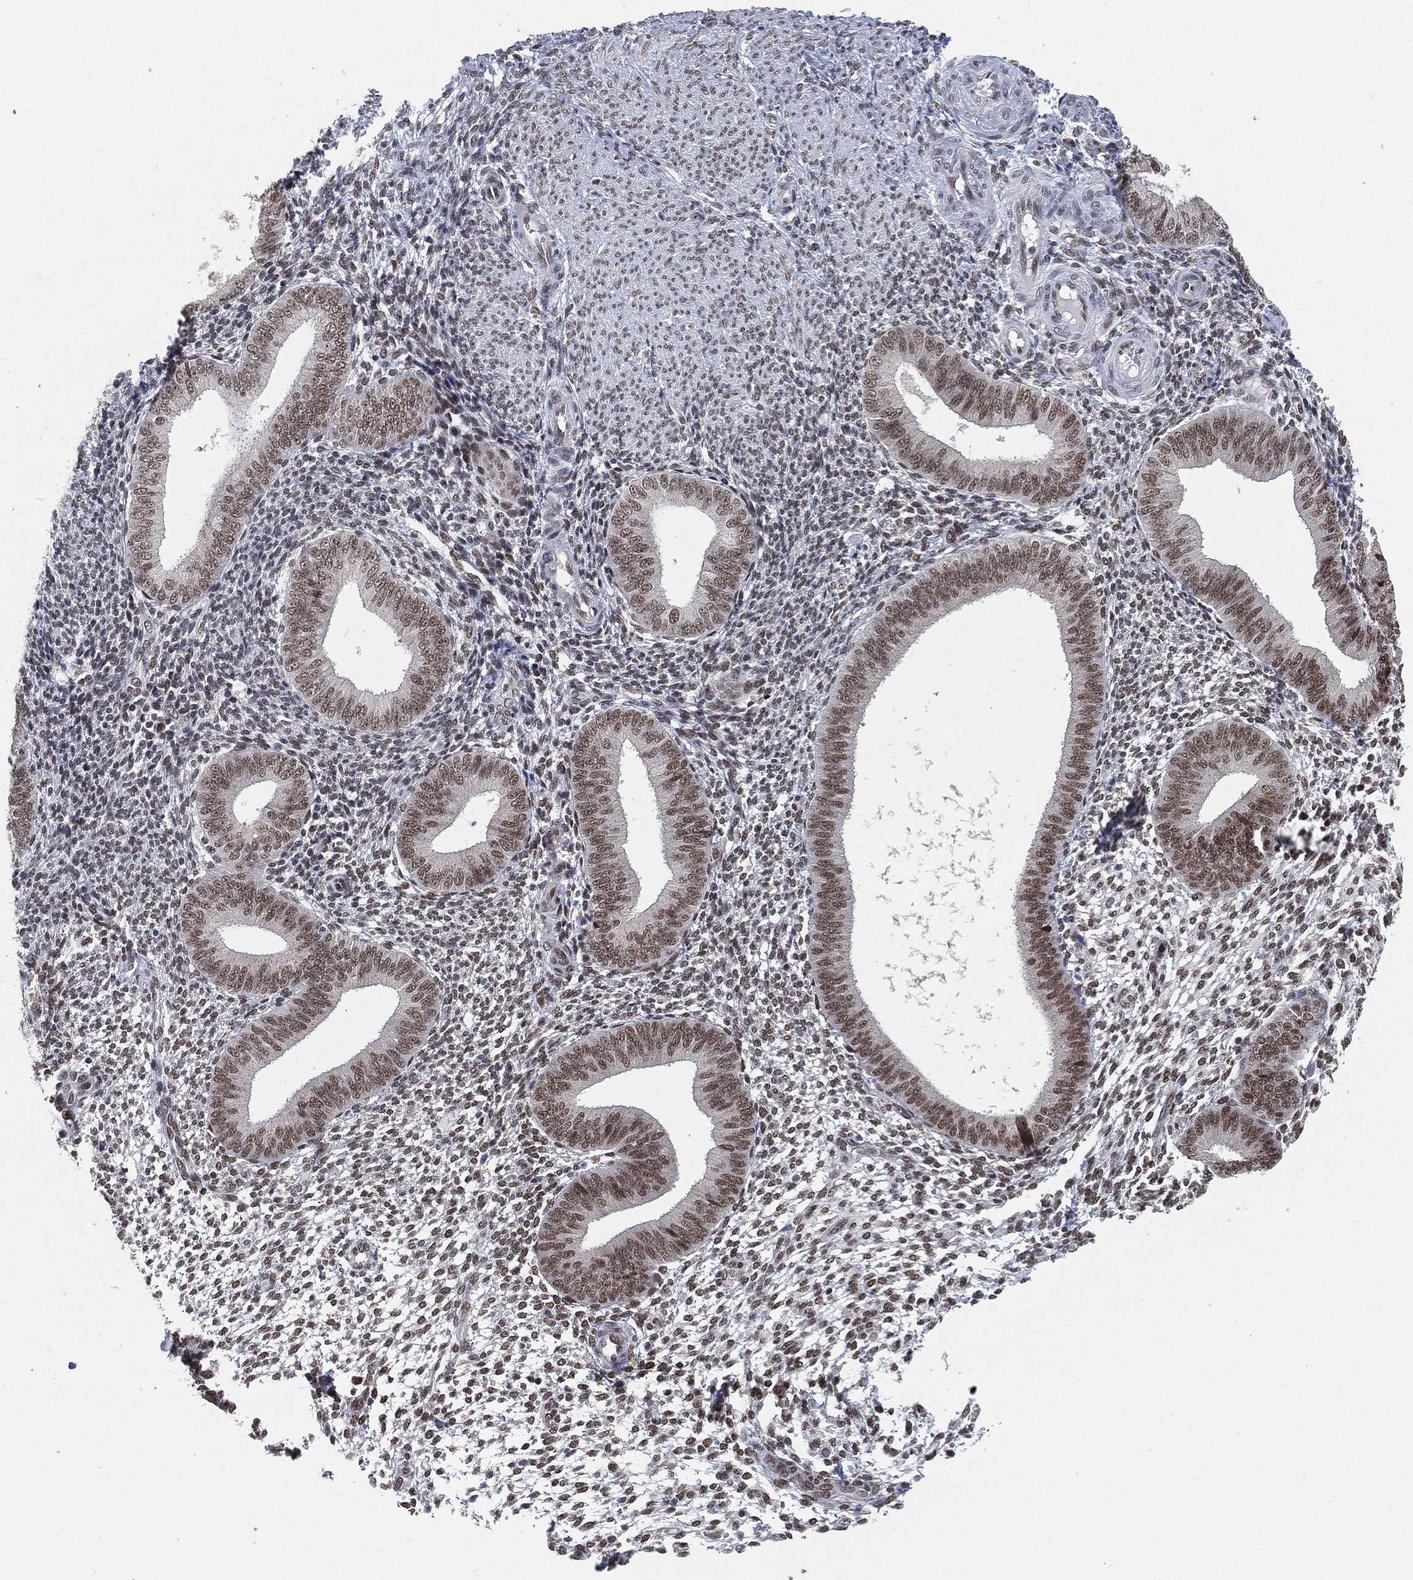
{"staining": {"intensity": "moderate", "quantity": ">75%", "location": "nuclear"}, "tissue": "endometrium", "cell_type": "Cells in endometrial stroma", "image_type": "normal", "snomed": [{"axis": "morphology", "description": "Normal tissue, NOS"}, {"axis": "topography", "description": "Endometrium"}], "caption": "DAB immunohistochemical staining of unremarkable endometrium reveals moderate nuclear protein staining in about >75% of cells in endometrial stroma.", "gene": "YLPM1", "patient": {"sex": "female", "age": 39}}